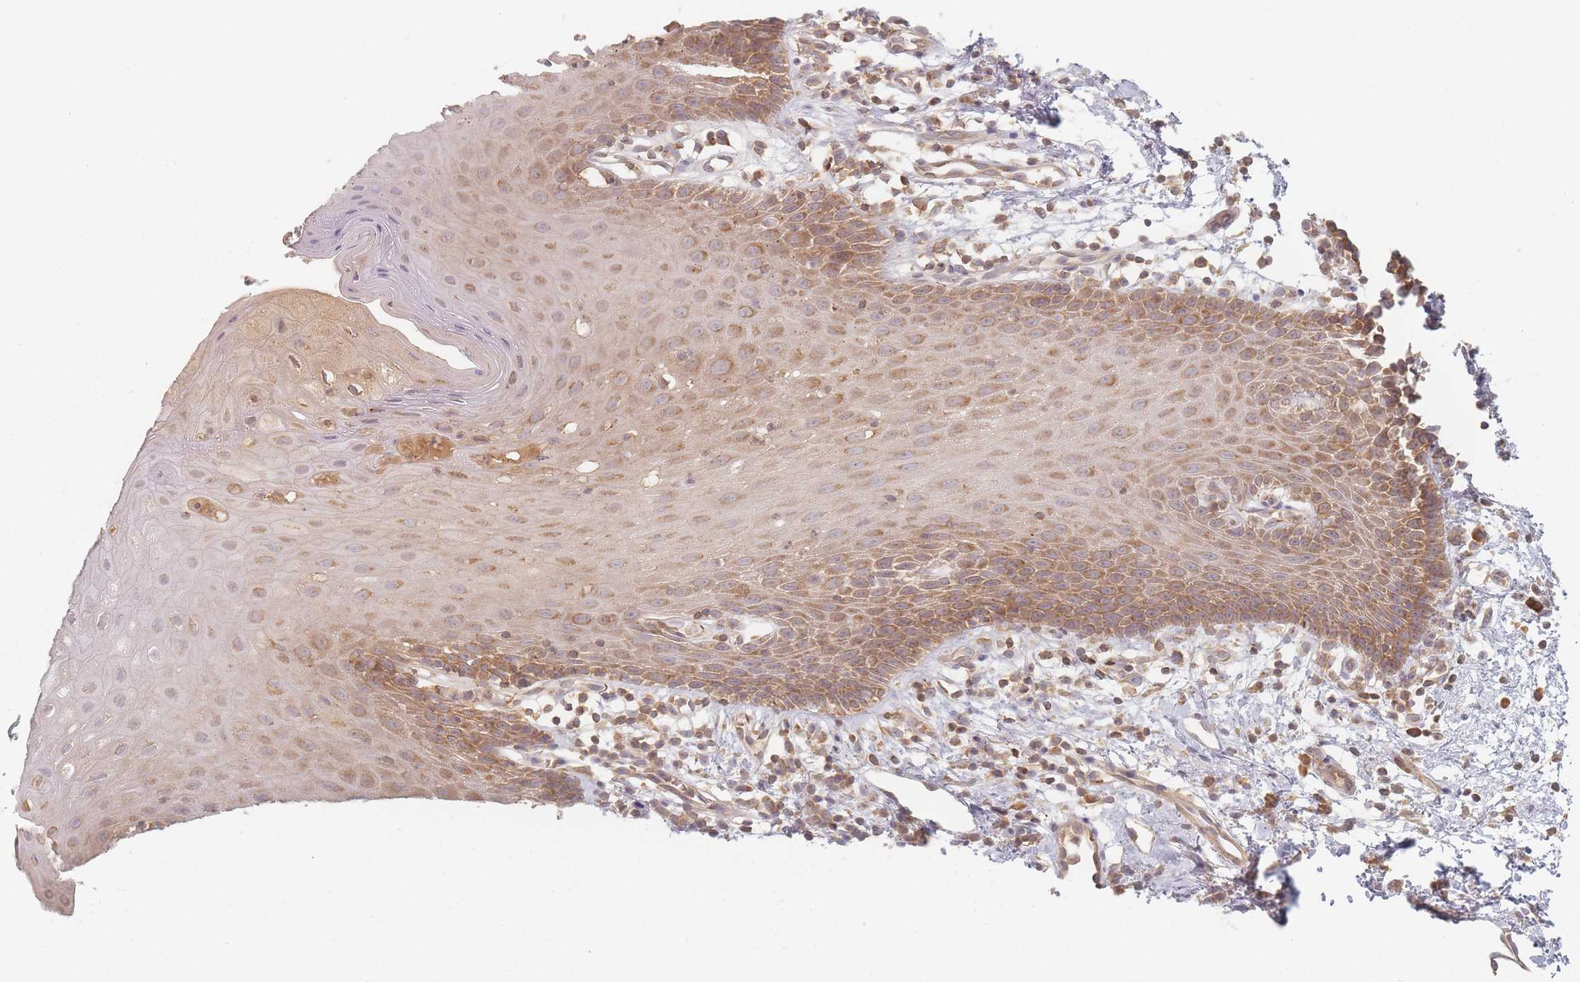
{"staining": {"intensity": "moderate", "quantity": "25%-75%", "location": "cytoplasmic/membranous"}, "tissue": "oral mucosa", "cell_type": "Squamous epithelial cells", "image_type": "normal", "snomed": [{"axis": "morphology", "description": "Normal tissue, NOS"}, {"axis": "topography", "description": "Oral tissue"}, {"axis": "topography", "description": "Tounge, NOS"}], "caption": "Immunohistochemical staining of benign oral mucosa reveals 25%-75% levels of moderate cytoplasmic/membranous protein positivity in approximately 25%-75% of squamous epithelial cells.", "gene": "SLC35F3", "patient": {"sex": "female", "age": 59}}